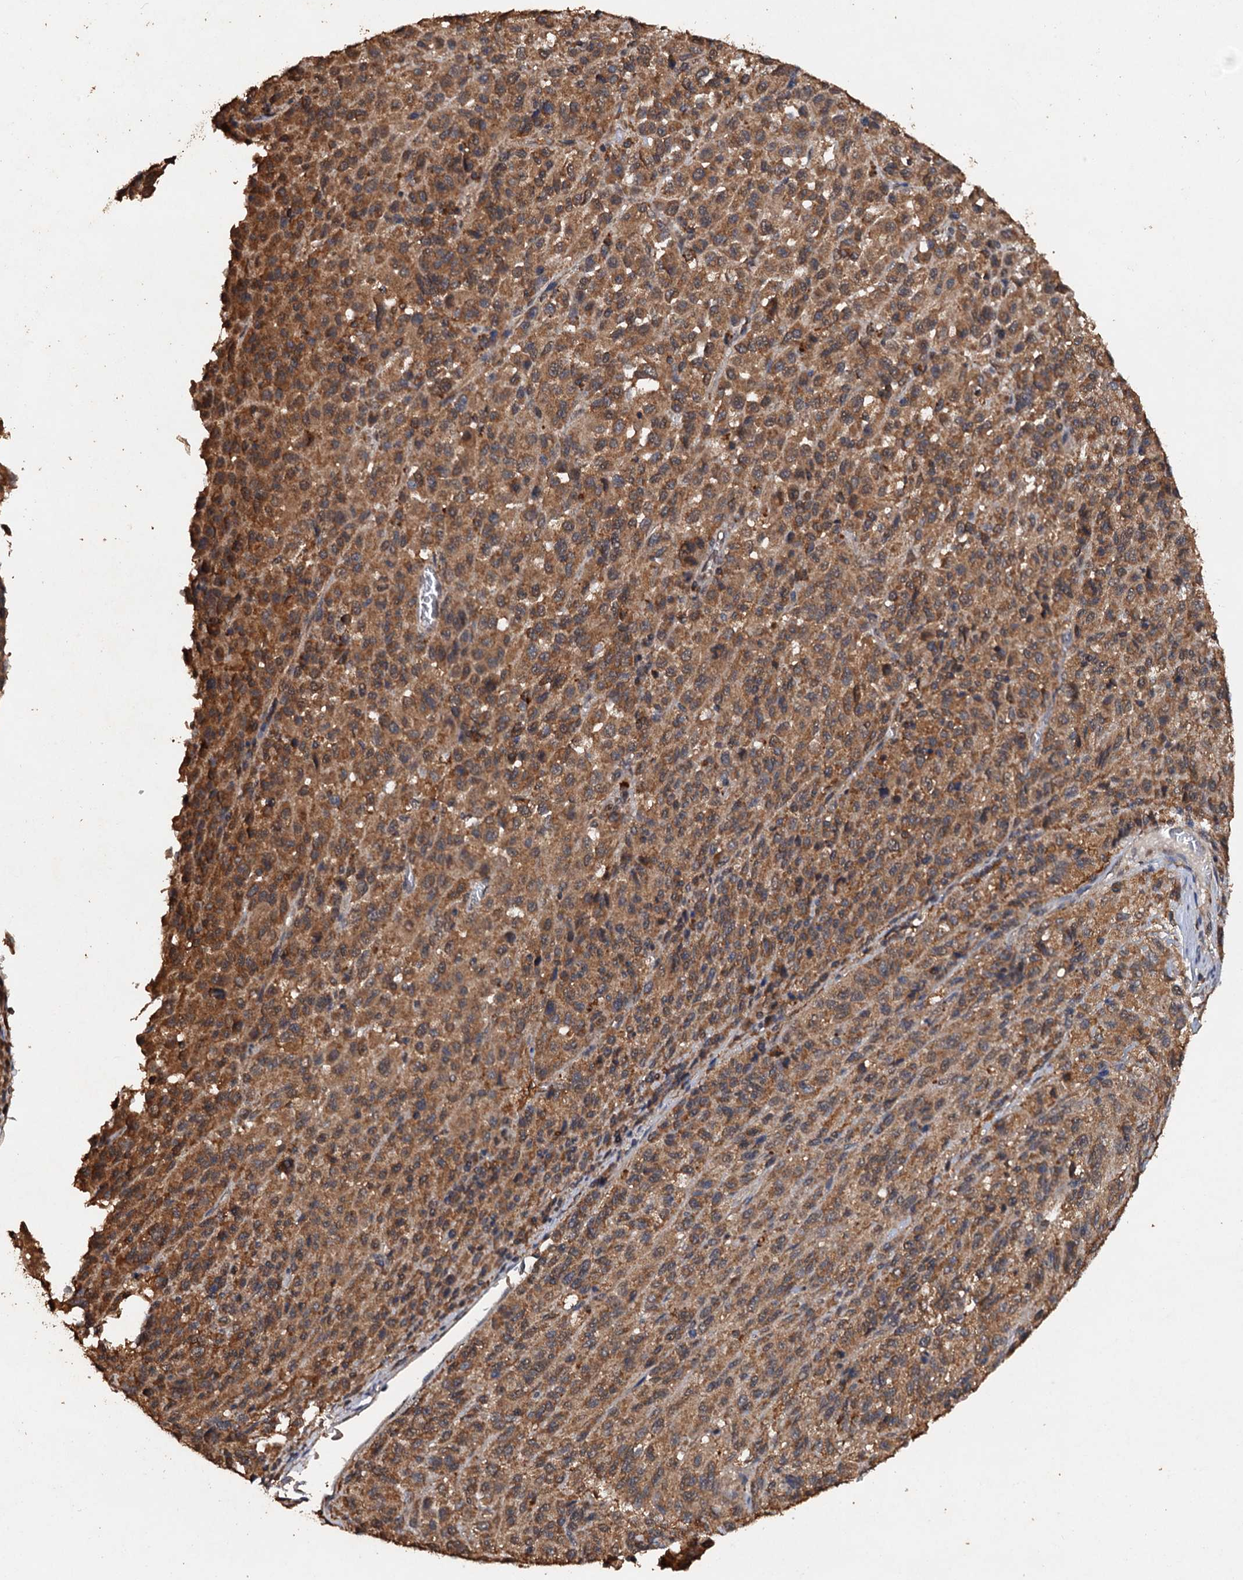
{"staining": {"intensity": "moderate", "quantity": ">75%", "location": "cytoplasmic/membranous"}, "tissue": "melanoma", "cell_type": "Tumor cells", "image_type": "cancer", "snomed": [{"axis": "morphology", "description": "Malignant melanoma, Metastatic site"}, {"axis": "topography", "description": "Lung"}], "caption": "Malignant melanoma (metastatic site) tissue exhibits moderate cytoplasmic/membranous positivity in approximately >75% of tumor cells", "gene": "PSMD9", "patient": {"sex": "male", "age": 64}}